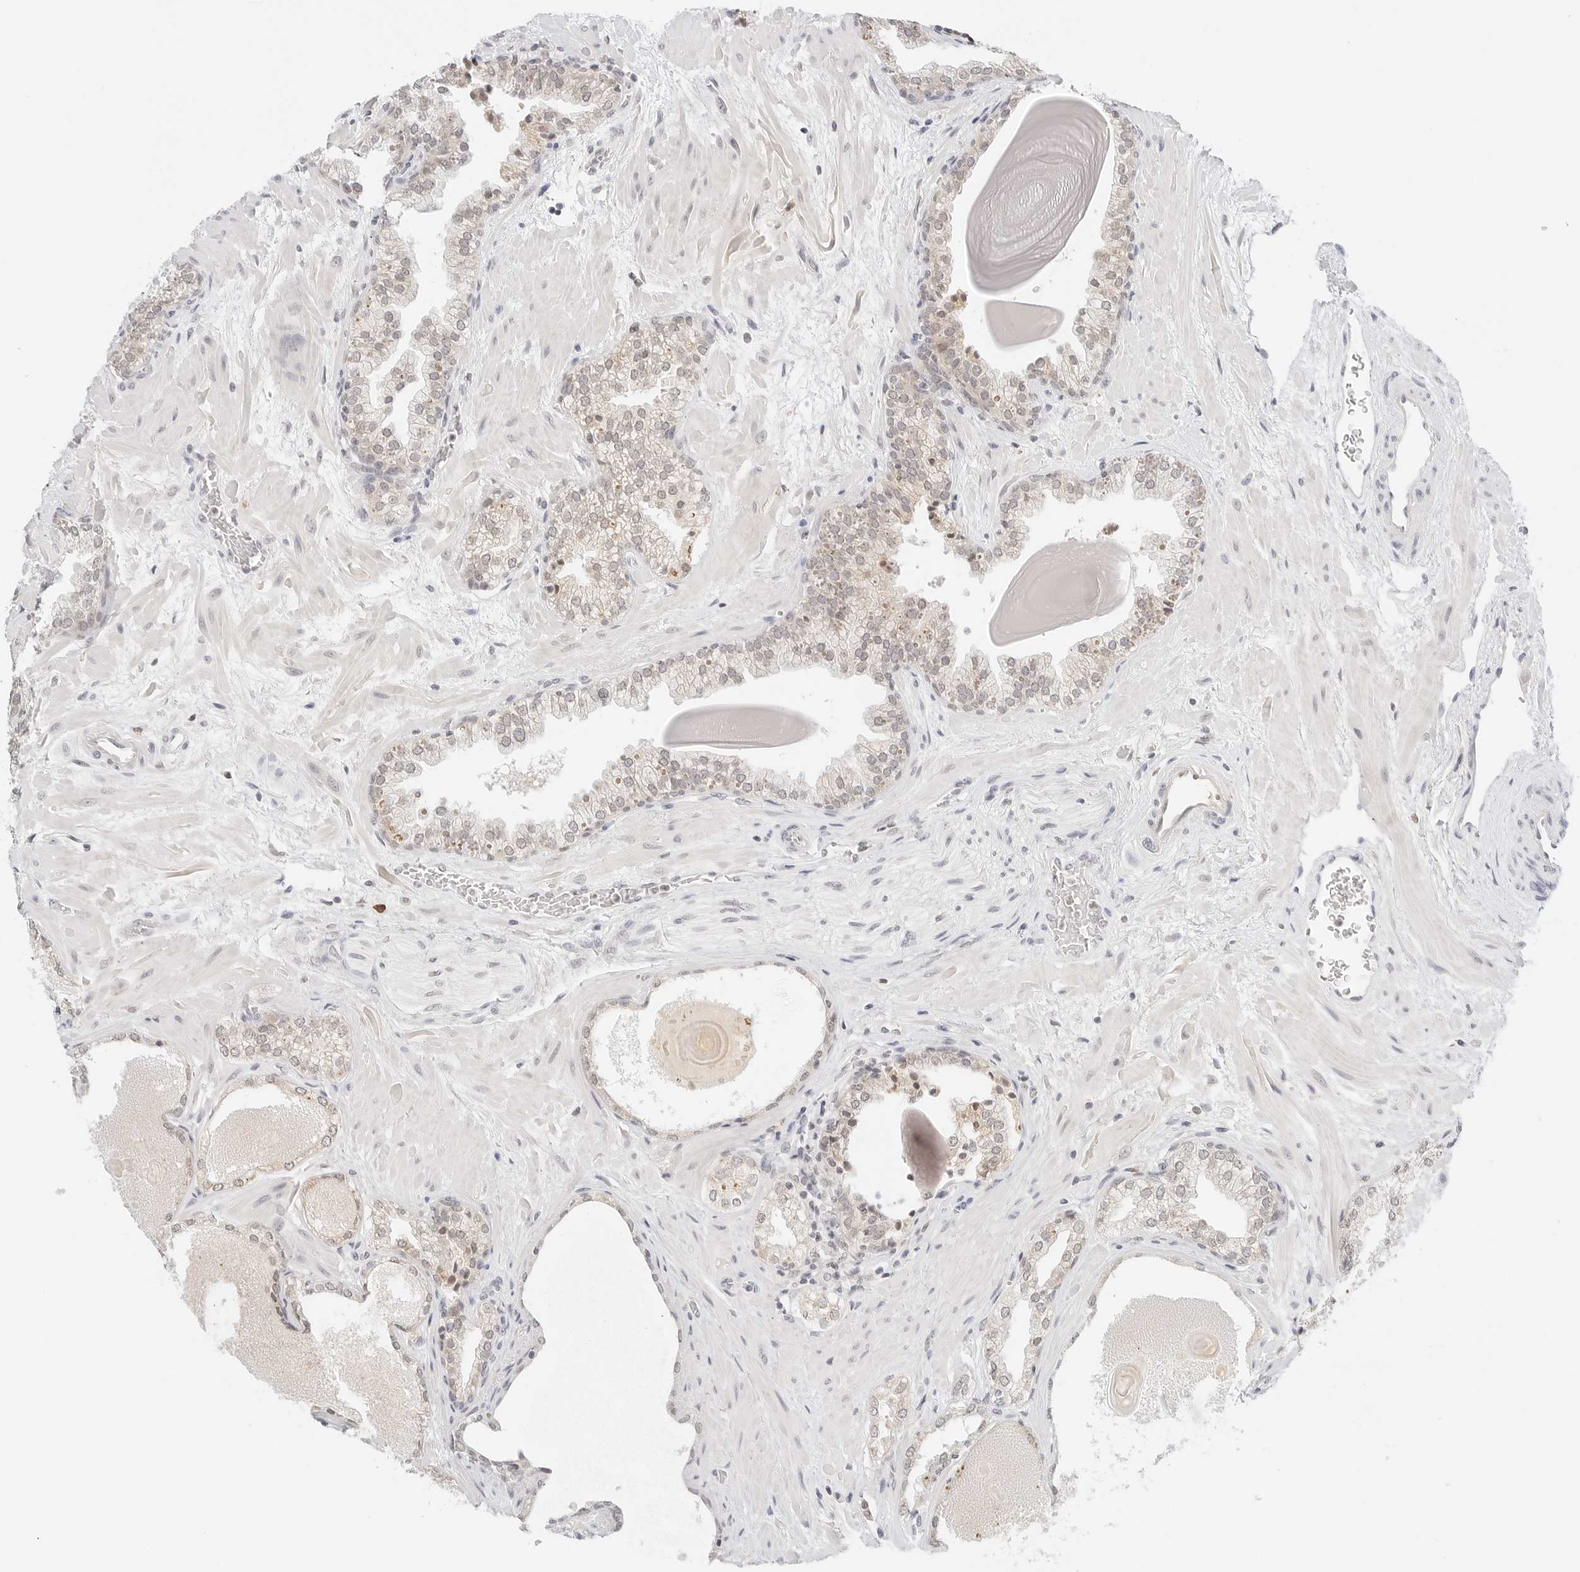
{"staining": {"intensity": "weak", "quantity": "<25%", "location": "cytoplasmic/membranous"}, "tissue": "prostate", "cell_type": "Glandular cells", "image_type": "normal", "snomed": [{"axis": "morphology", "description": "Normal tissue, NOS"}, {"axis": "topography", "description": "Prostate"}], "caption": "Glandular cells show no significant expression in unremarkable prostate. (Immunohistochemistry, brightfield microscopy, high magnification).", "gene": "NEO1", "patient": {"sex": "male", "age": 48}}